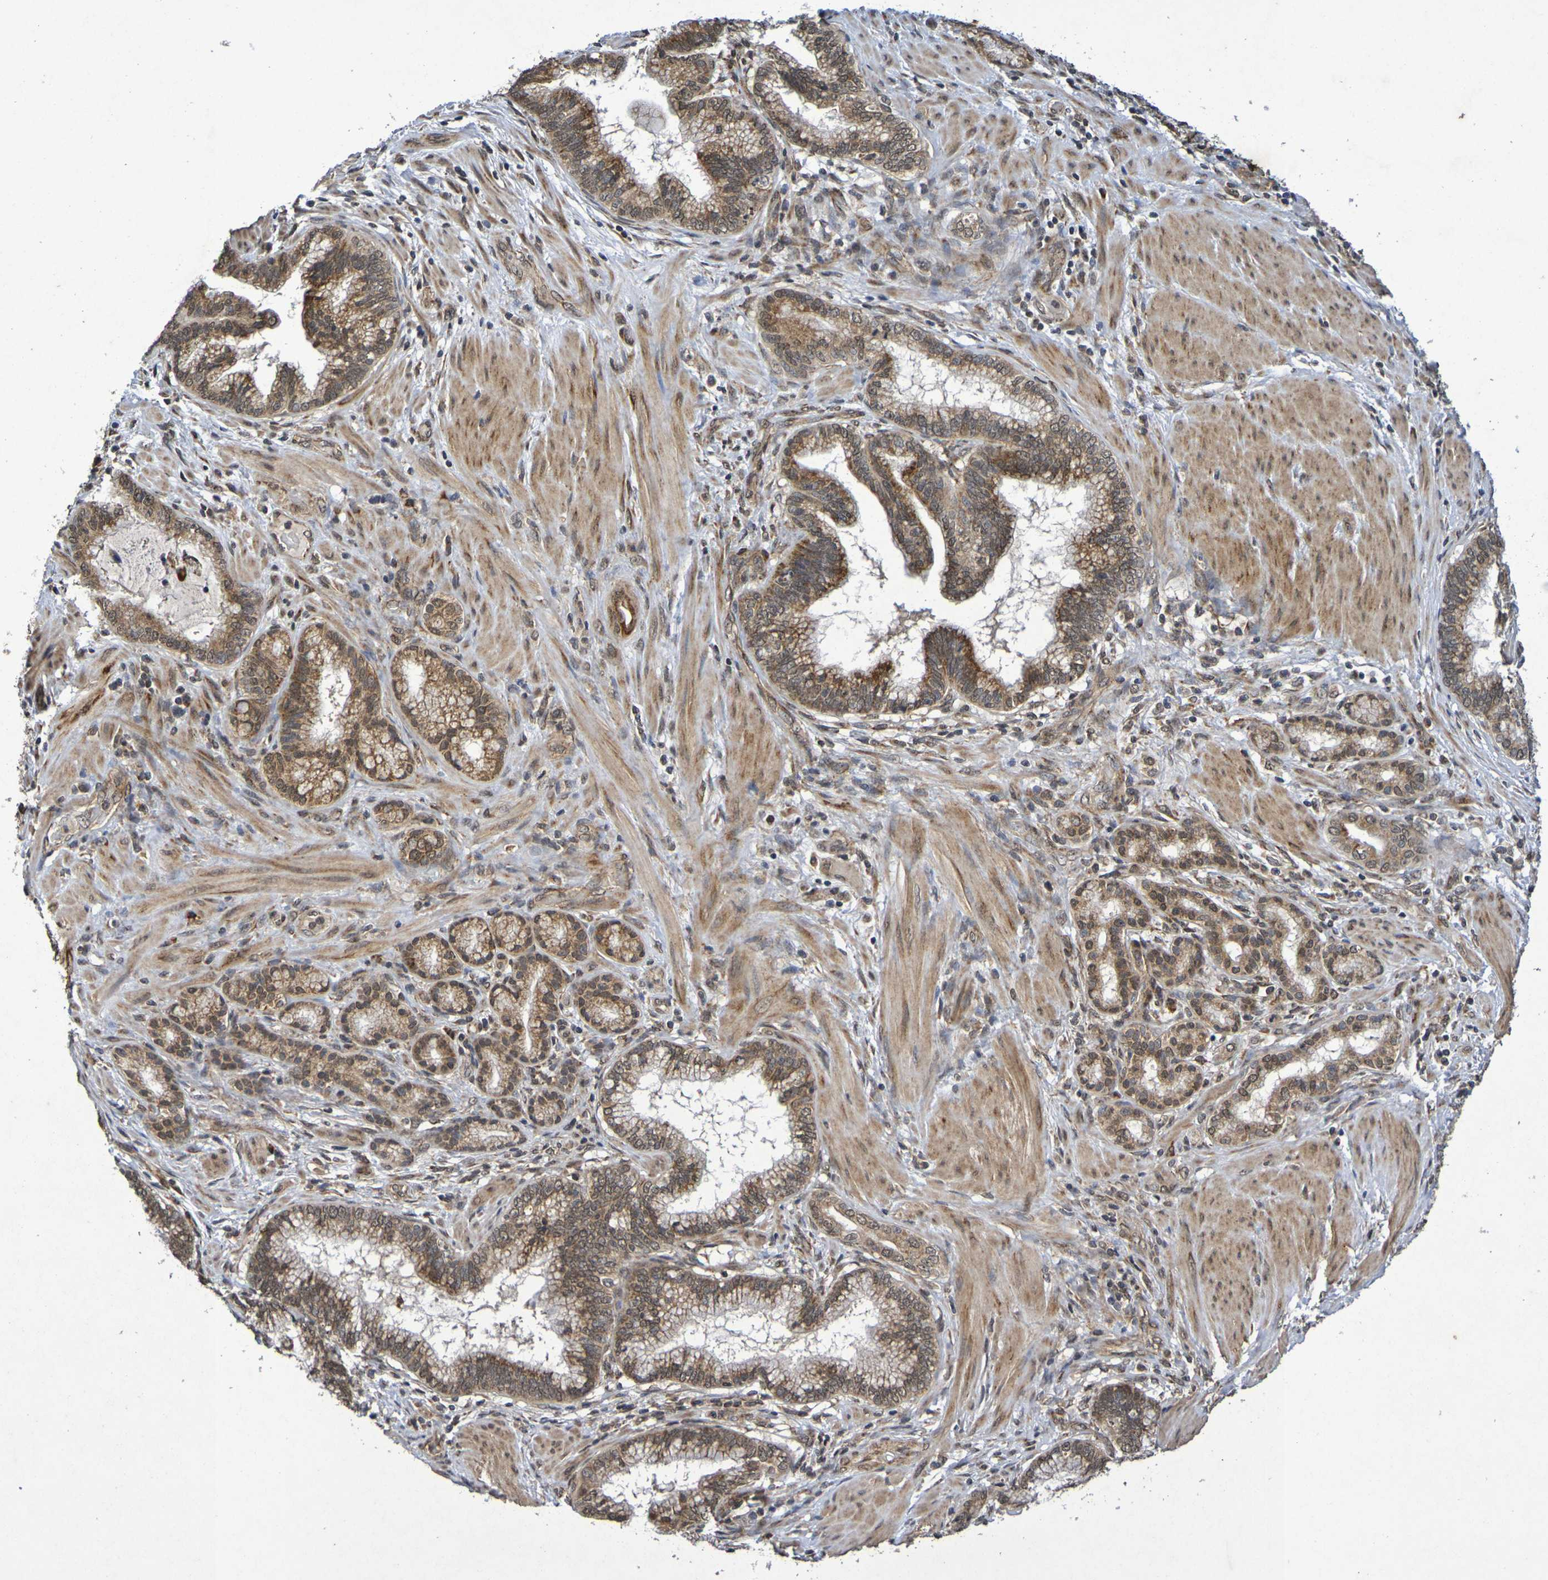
{"staining": {"intensity": "strong", "quantity": ">75%", "location": "cytoplasmic/membranous"}, "tissue": "pancreatic cancer", "cell_type": "Tumor cells", "image_type": "cancer", "snomed": [{"axis": "morphology", "description": "Adenocarcinoma, NOS"}, {"axis": "topography", "description": "Pancreas"}], "caption": "Immunohistochemical staining of human pancreatic cancer reveals high levels of strong cytoplasmic/membranous positivity in approximately >75% of tumor cells. The staining was performed using DAB (3,3'-diaminobenzidine), with brown indicating positive protein expression. Nuclei are stained blue with hematoxylin.", "gene": "GUCY1A2", "patient": {"sex": "female", "age": 64}}